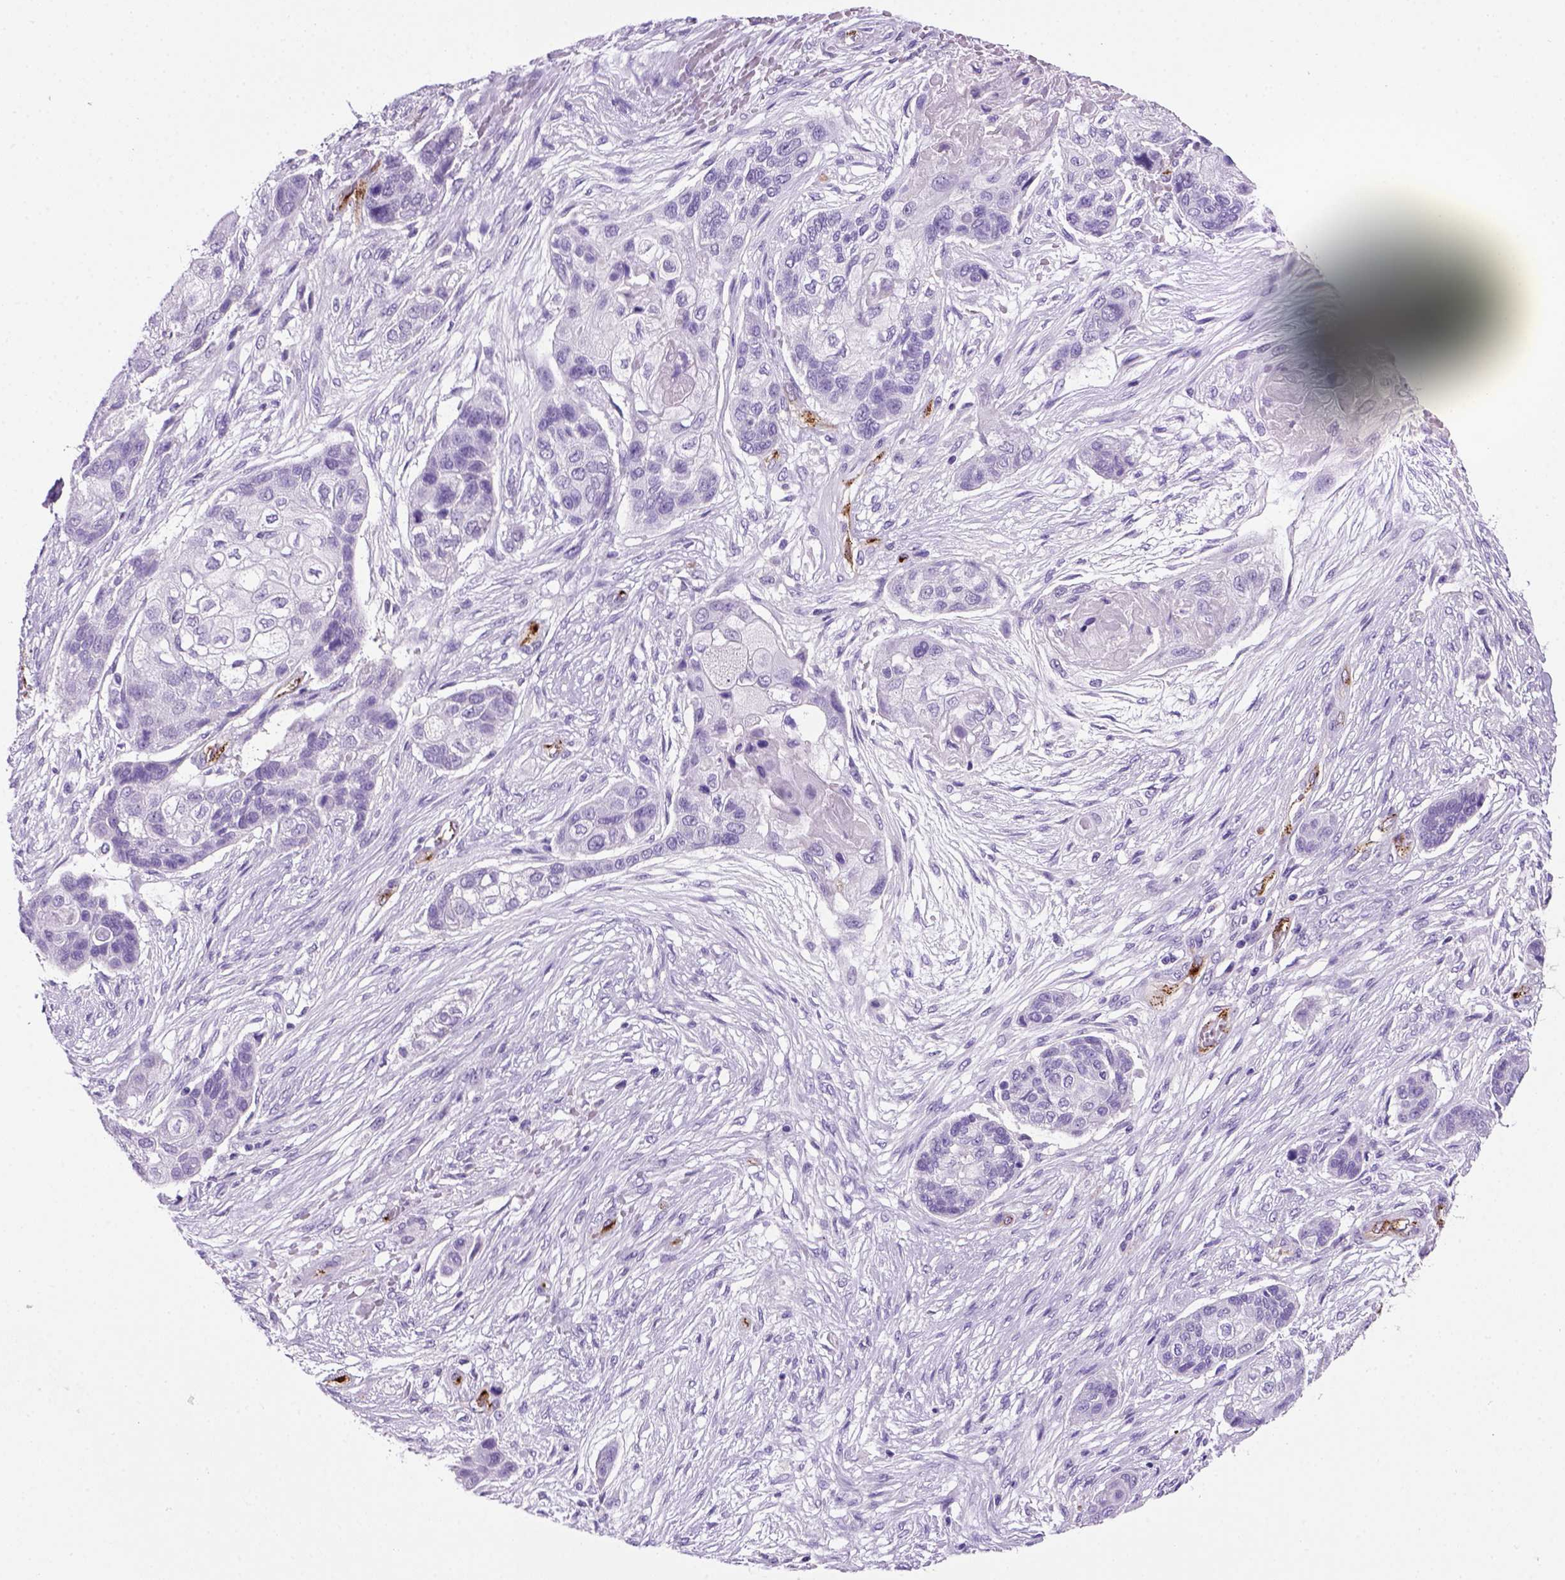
{"staining": {"intensity": "negative", "quantity": "none", "location": "none"}, "tissue": "lung cancer", "cell_type": "Tumor cells", "image_type": "cancer", "snomed": [{"axis": "morphology", "description": "Squamous cell carcinoma, NOS"}, {"axis": "topography", "description": "Lung"}], "caption": "Protein analysis of lung cancer displays no significant staining in tumor cells.", "gene": "VWF", "patient": {"sex": "male", "age": 69}}